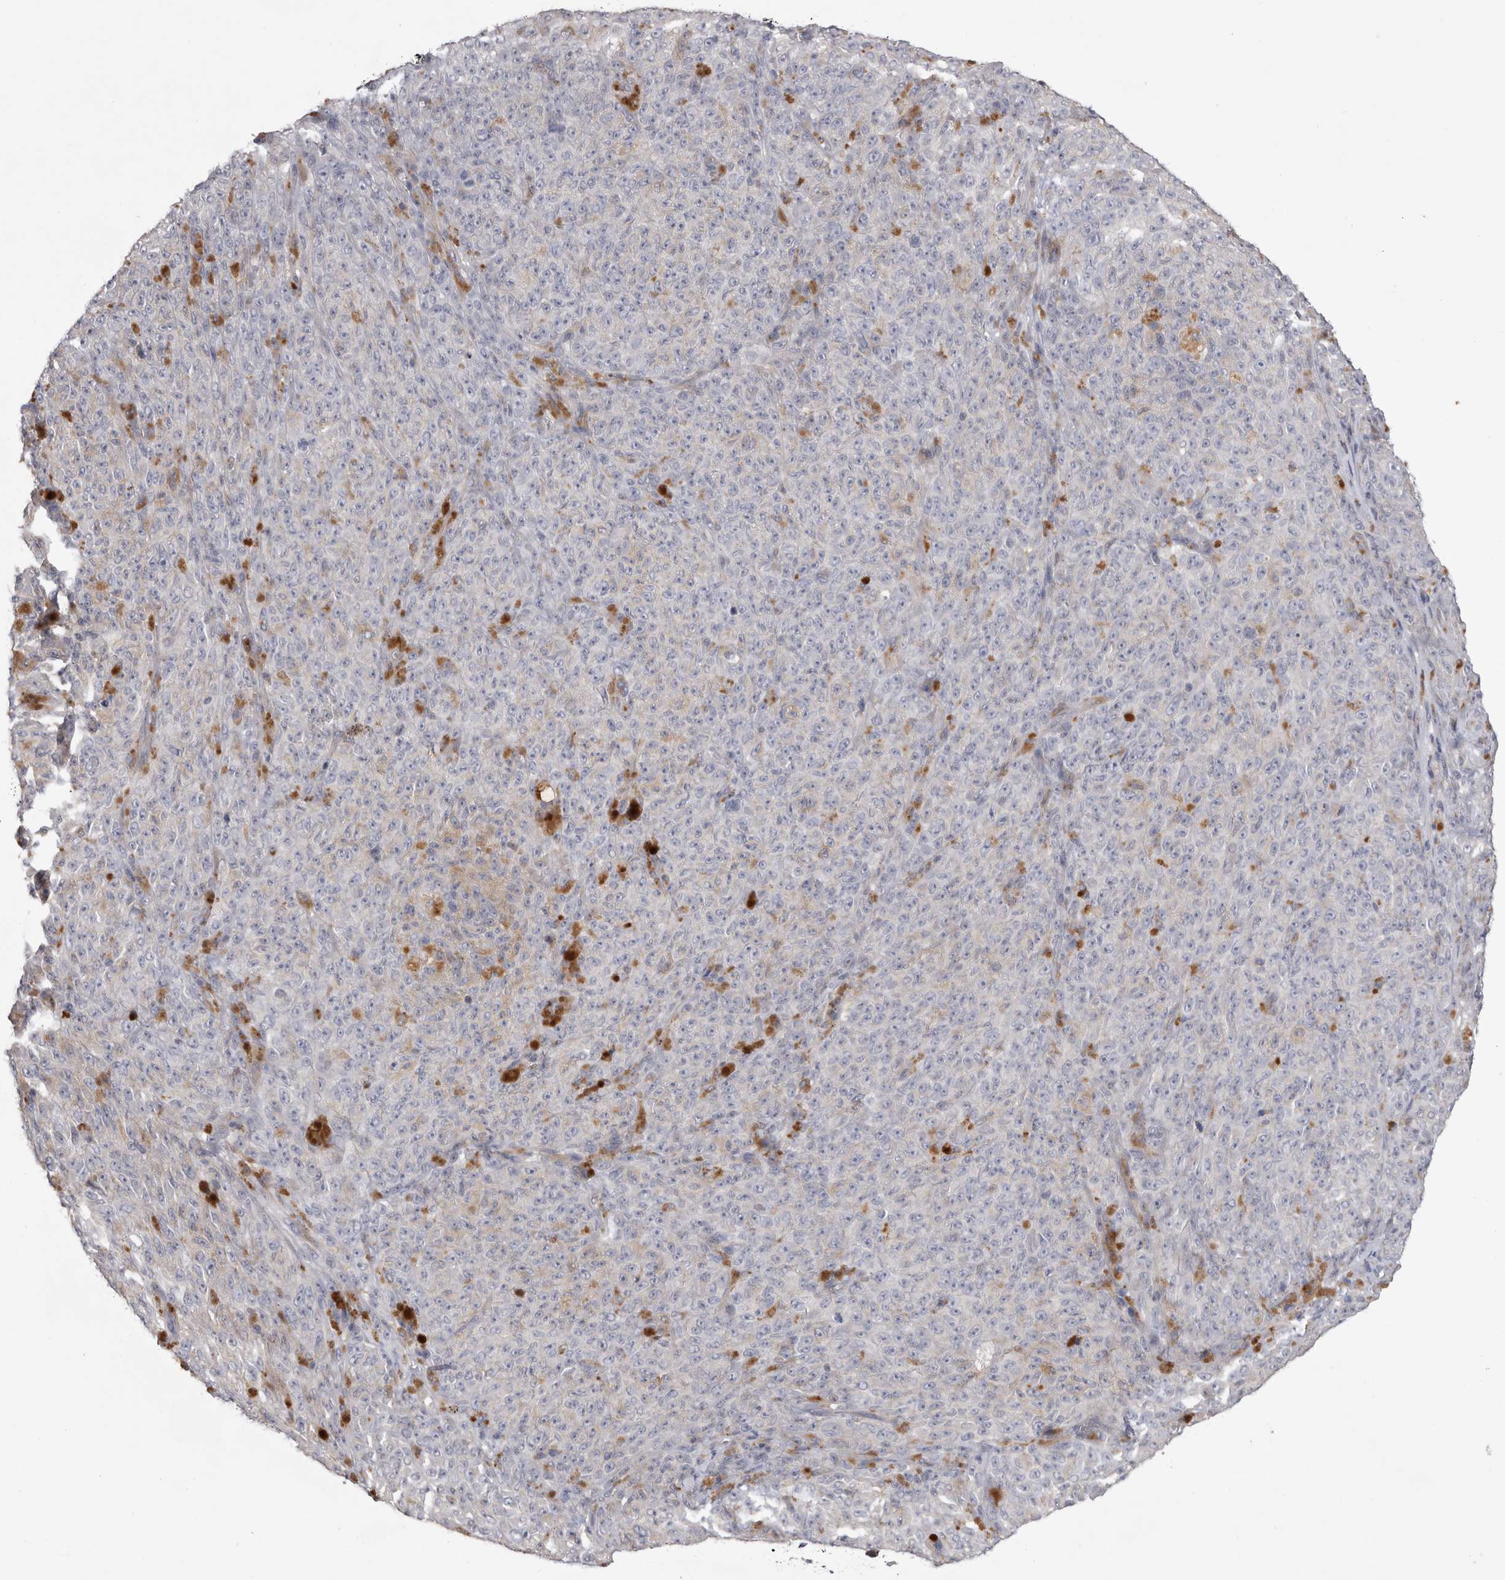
{"staining": {"intensity": "negative", "quantity": "none", "location": "none"}, "tissue": "melanoma", "cell_type": "Tumor cells", "image_type": "cancer", "snomed": [{"axis": "morphology", "description": "Malignant melanoma, NOS"}, {"axis": "topography", "description": "Skin"}], "caption": "An immunohistochemistry image of melanoma is shown. There is no staining in tumor cells of melanoma.", "gene": "CTBS", "patient": {"sex": "female", "age": 82}}